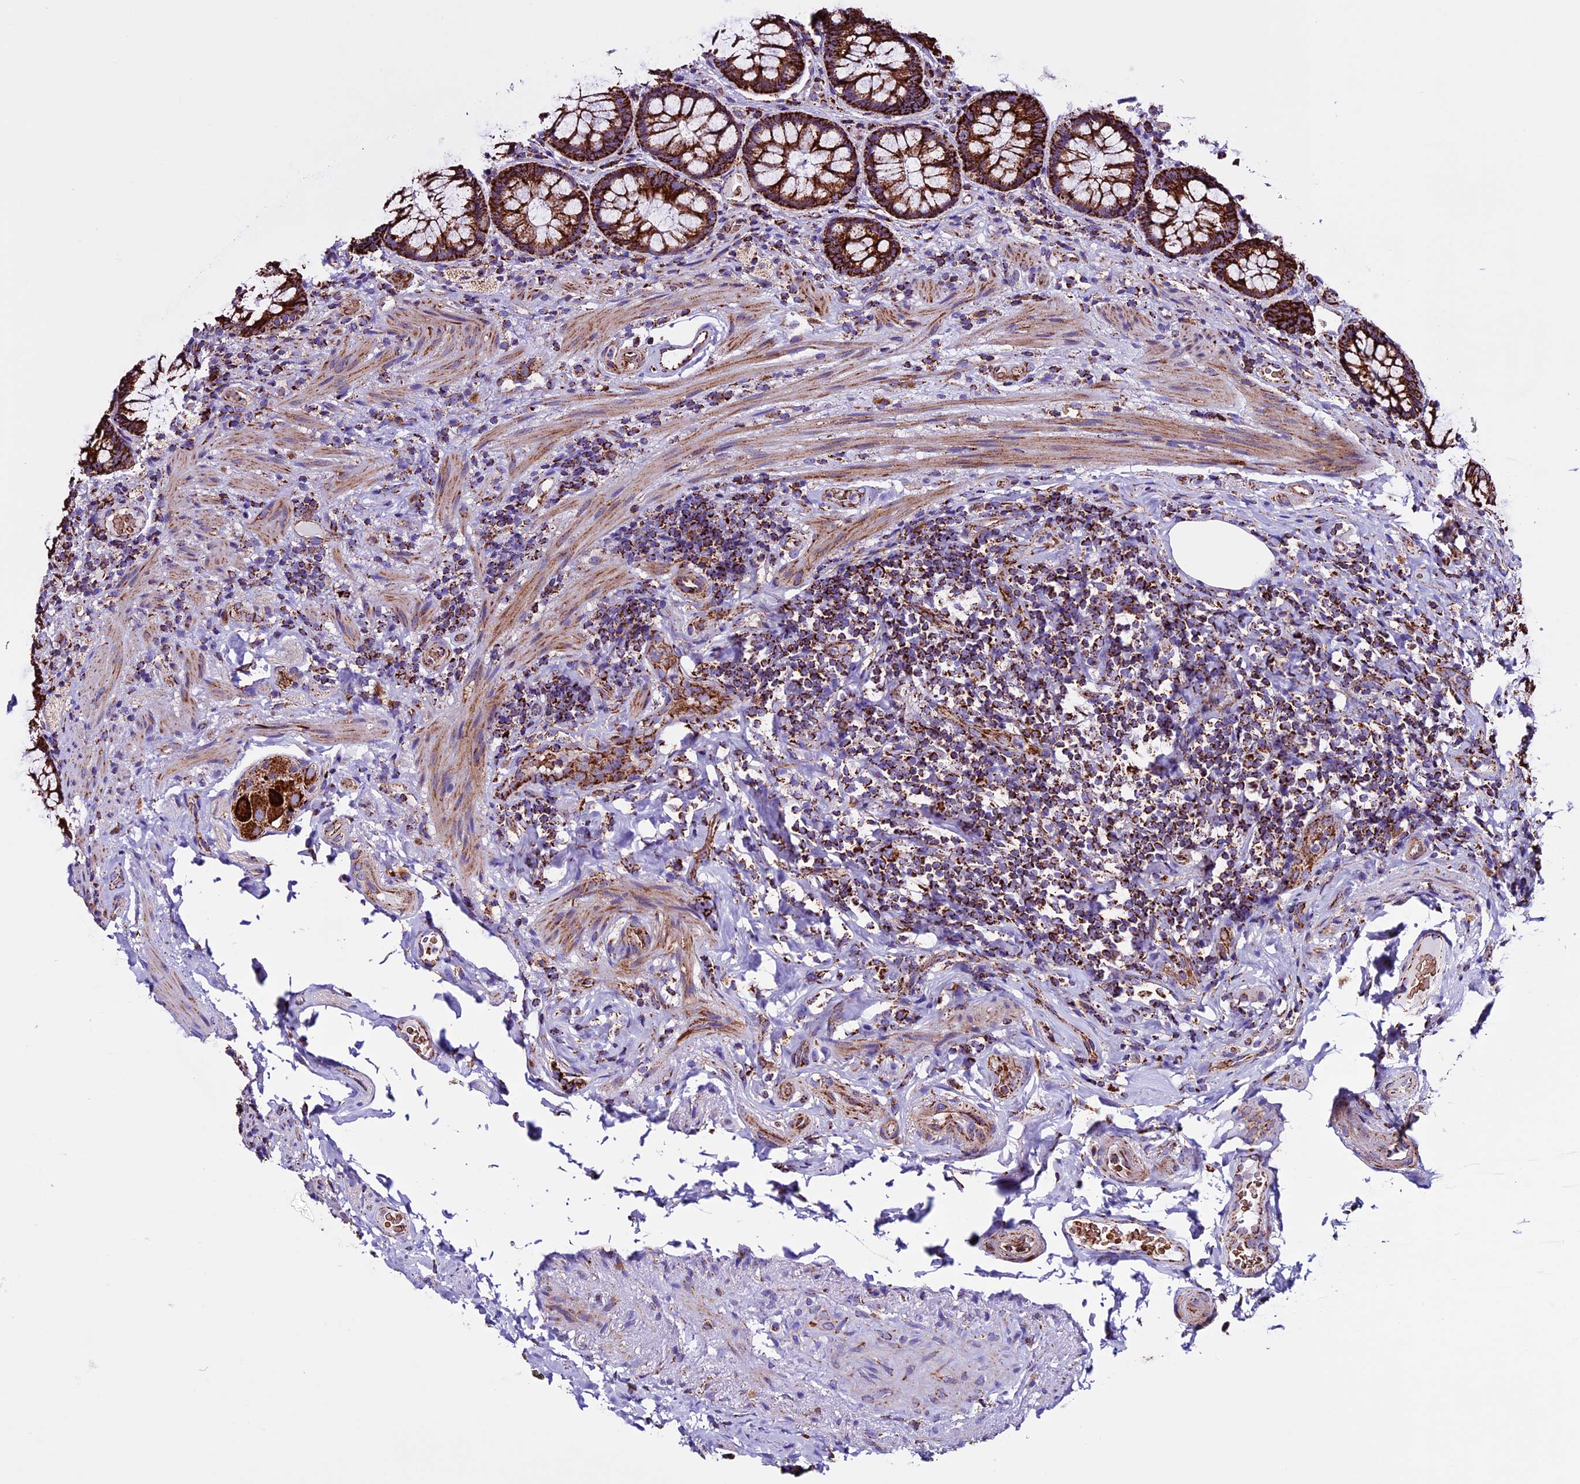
{"staining": {"intensity": "strong", "quantity": ">75%", "location": "cytoplasmic/membranous"}, "tissue": "rectum", "cell_type": "Glandular cells", "image_type": "normal", "snomed": [{"axis": "morphology", "description": "Normal tissue, NOS"}, {"axis": "topography", "description": "Rectum"}], "caption": "IHC staining of unremarkable rectum, which displays high levels of strong cytoplasmic/membranous staining in about >75% of glandular cells indicating strong cytoplasmic/membranous protein positivity. The staining was performed using DAB (brown) for protein detection and nuclei were counterstained in hematoxylin (blue).", "gene": "CX3CL1", "patient": {"sex": "male", "age": 83}}